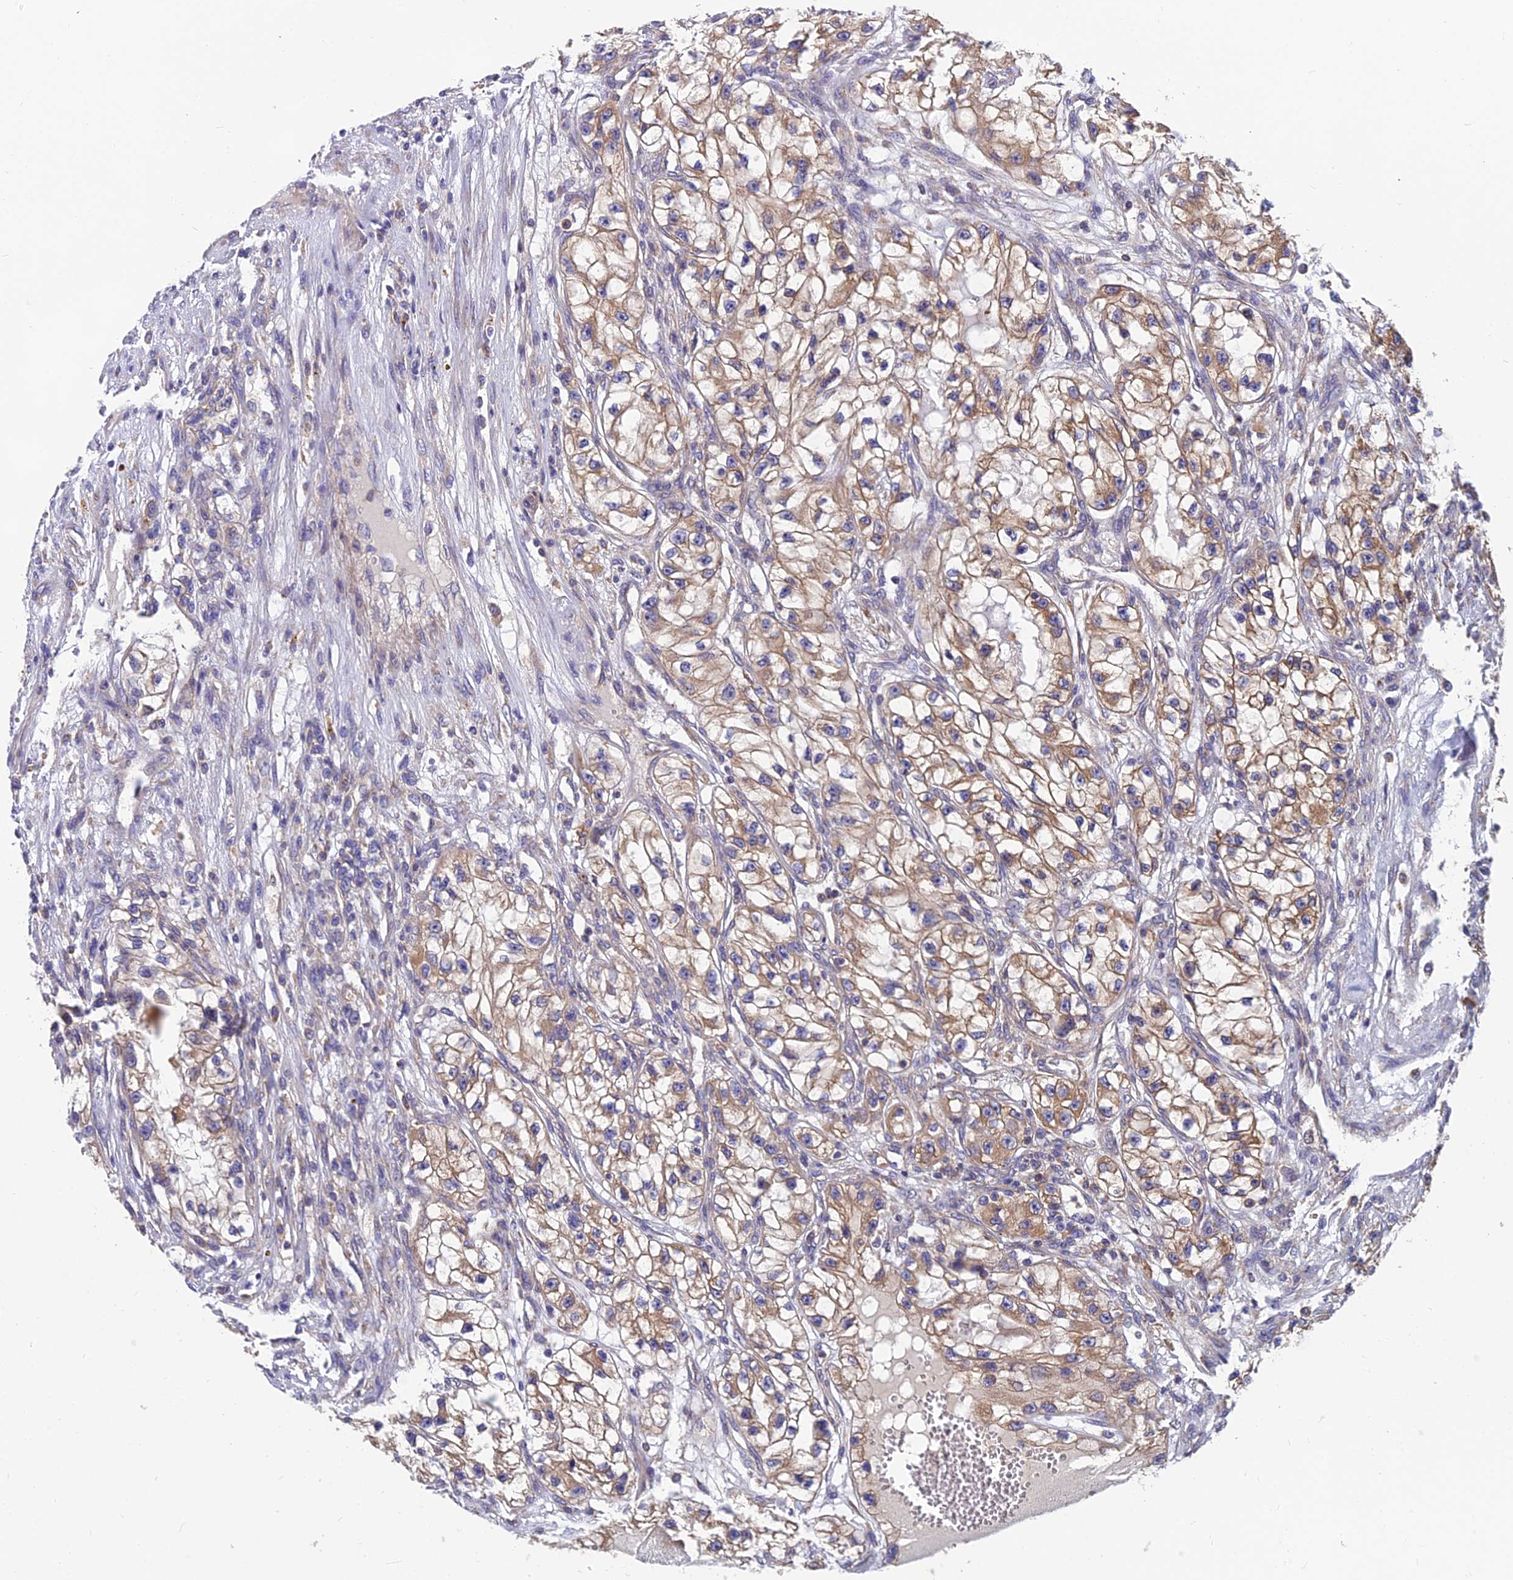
{"staining": {"intensity": "moderate", "quantity": "25%-75%", "location": "cytoplasmic/membranous"}, "tissue": "renal cancer", "cell_type": "Tumor cells", "image_type": "cancer", "snomed": [{"axis": "morphology", "description": "Adenocarcinoma, NOS"}, {"axis": "topography", "description": "Kidney"}], "caption": "Moderate cytoplasmic/membranous protein positivity is seen in approximately 25%-75% of tumor cells in renal cancer (adenocarcinoma).", "gene": "UMAD1", "patient": {"sex": "female", "age": 57}}